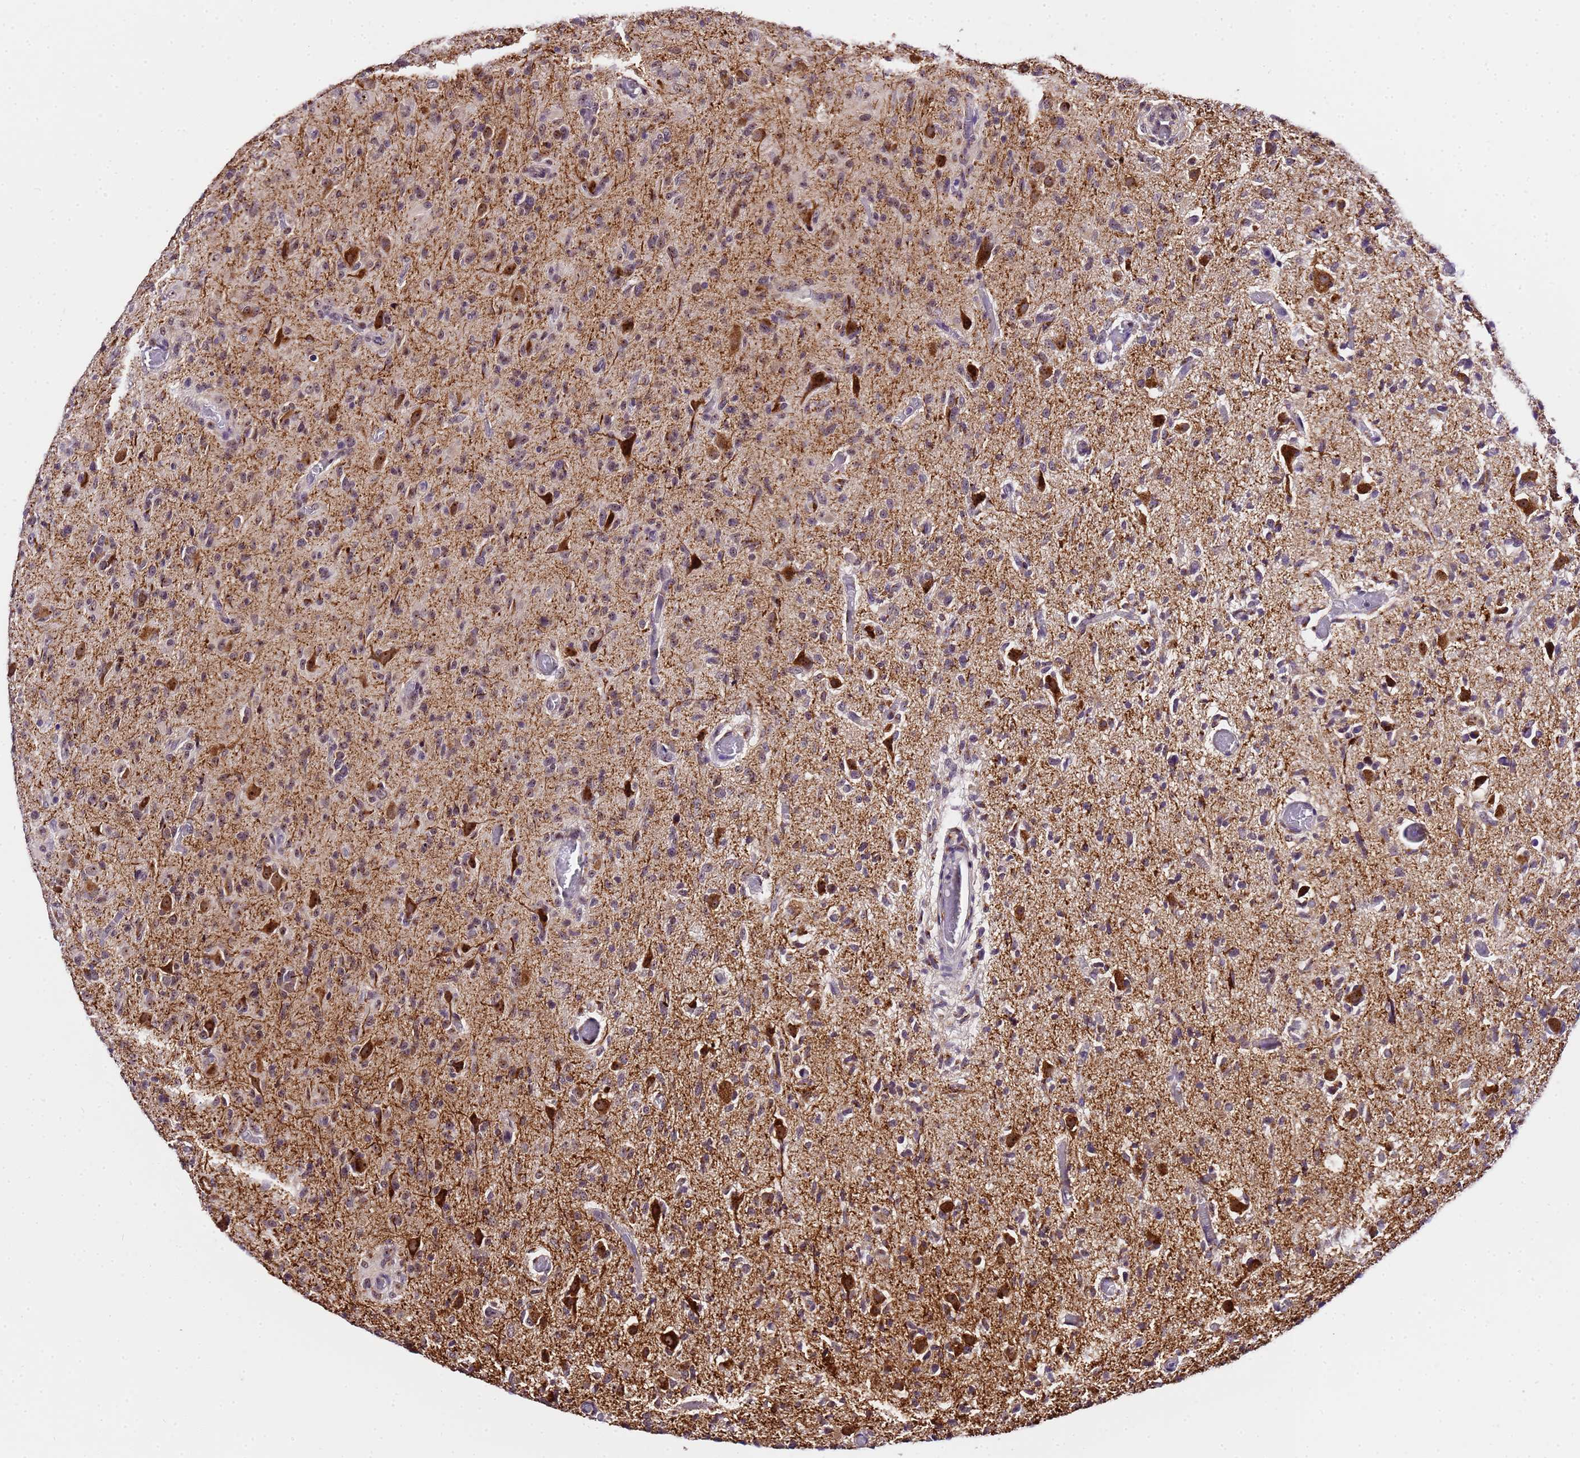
{"staining": {"intensity": "weak", "quantity": "25%-75%", "location": "cytoplasmic/membranous,nuclear"}, "tissue": "glioma", "cell_type": "Tumor cells", "image_type": "cancer", "snomed": [{"axis": "morphology", "description": "Glioma, malignant, High grade"}, {"axis": "topography", "description": "Brain"}], "caption": "The immunohistochemical stain shows weak cytoplasmic/membranous and nuclear staining in tumor cells of high-grade glioma (malignant) tissue.", "gene": "SLX4IP", "patient": {"sex": "female", "age": 57}}